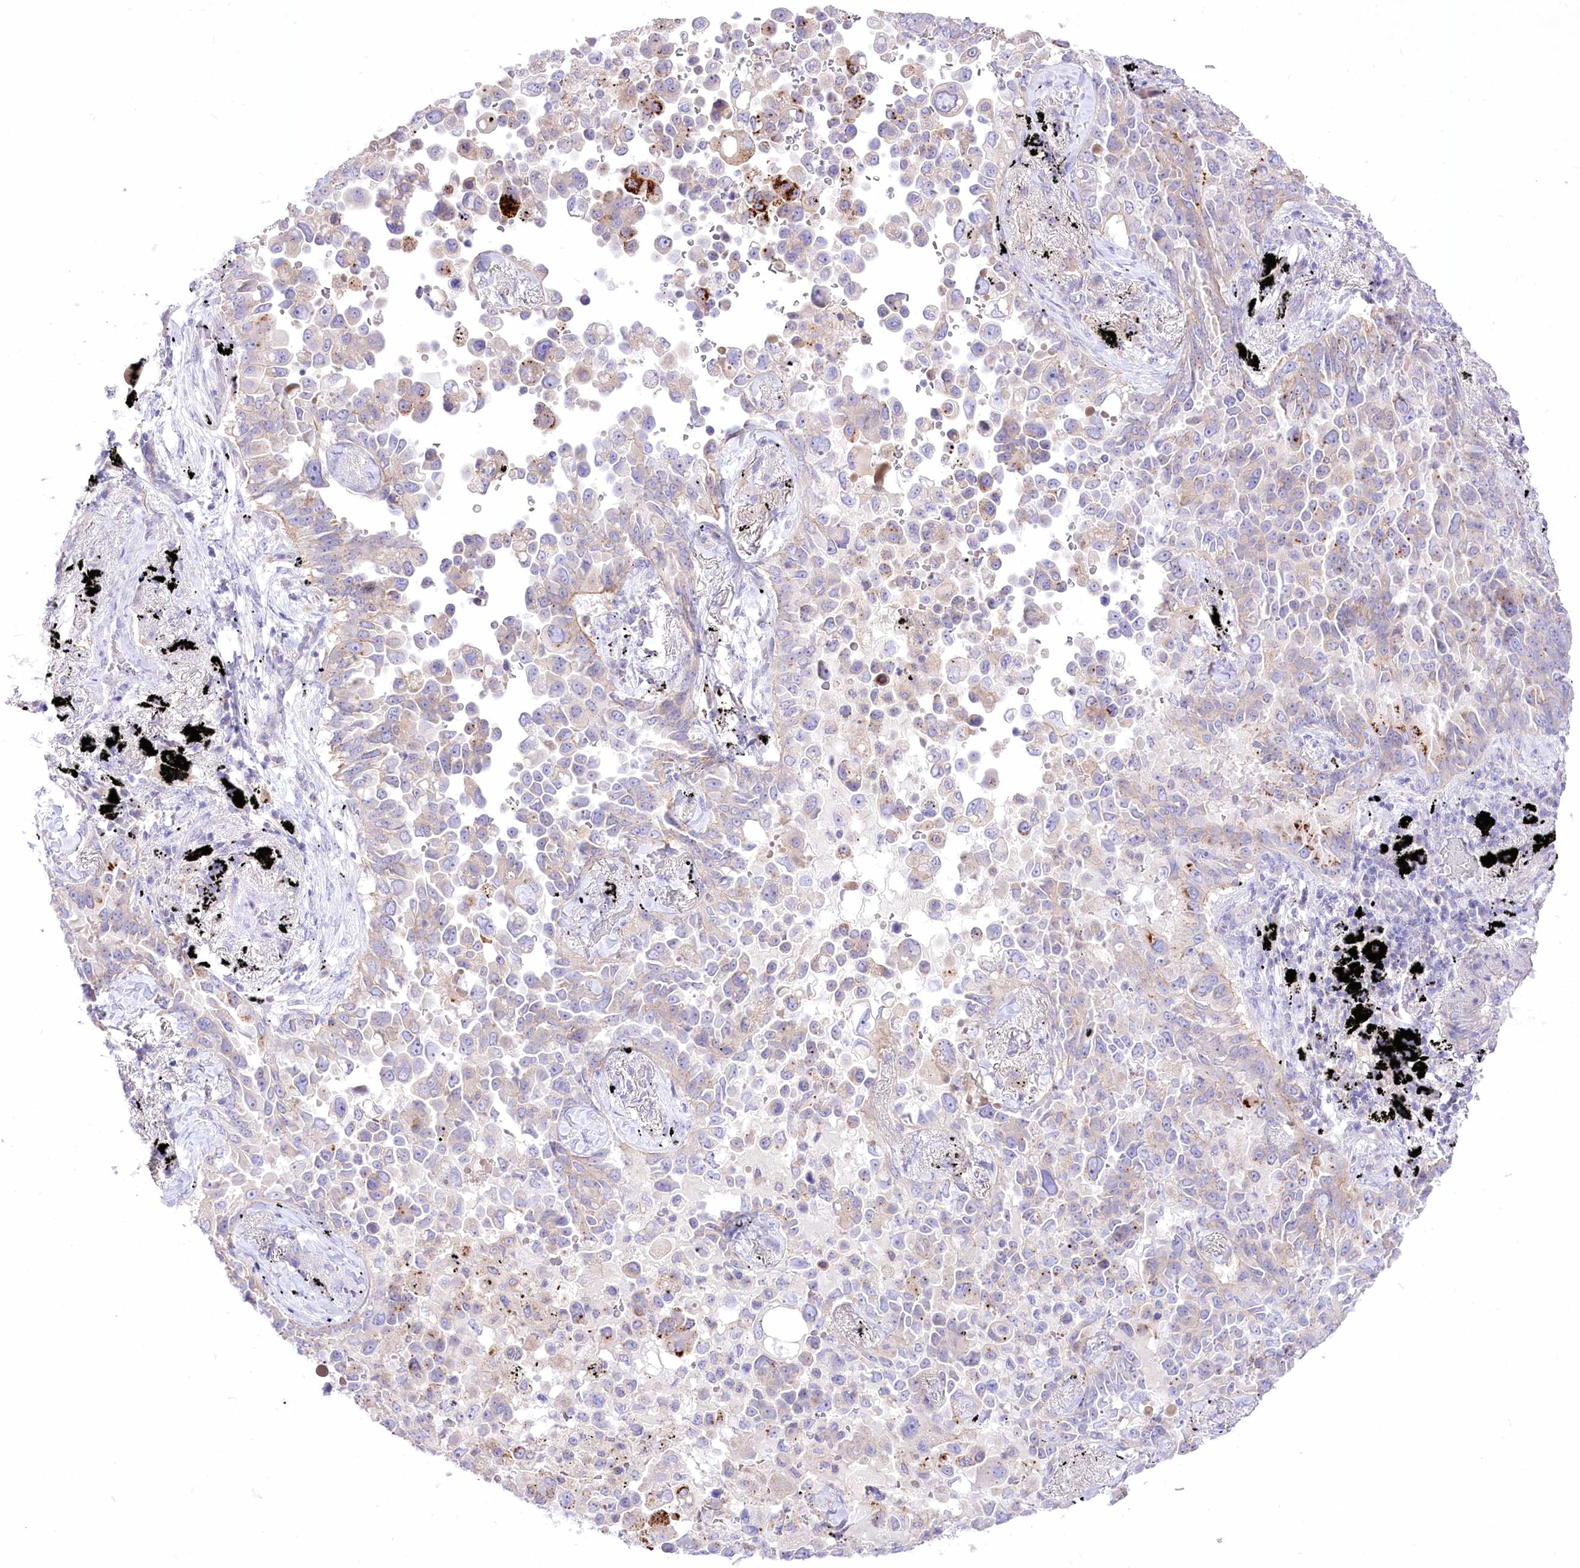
{"staining": {"intensity": "weak", "quantity": "<25%", "location": "cytoplasmic/membranous"}, "tissue": "lung cancer", "cell_type": "Tumor cells", "image_type": "cancer", "snomed": [{"axis": "morphology", "description": "Adenocarcinoma, NOS"}, {"axis": "topography", "description": "Lung"}], "caption": "Immunohistochemistry micrograph of human lung cancer (adenocarcinoma) stained for a protein (brown), which reveals no positivity in tumor cells.", "gene": "HELT", "patient": {"sex": "female", "age": 67}}